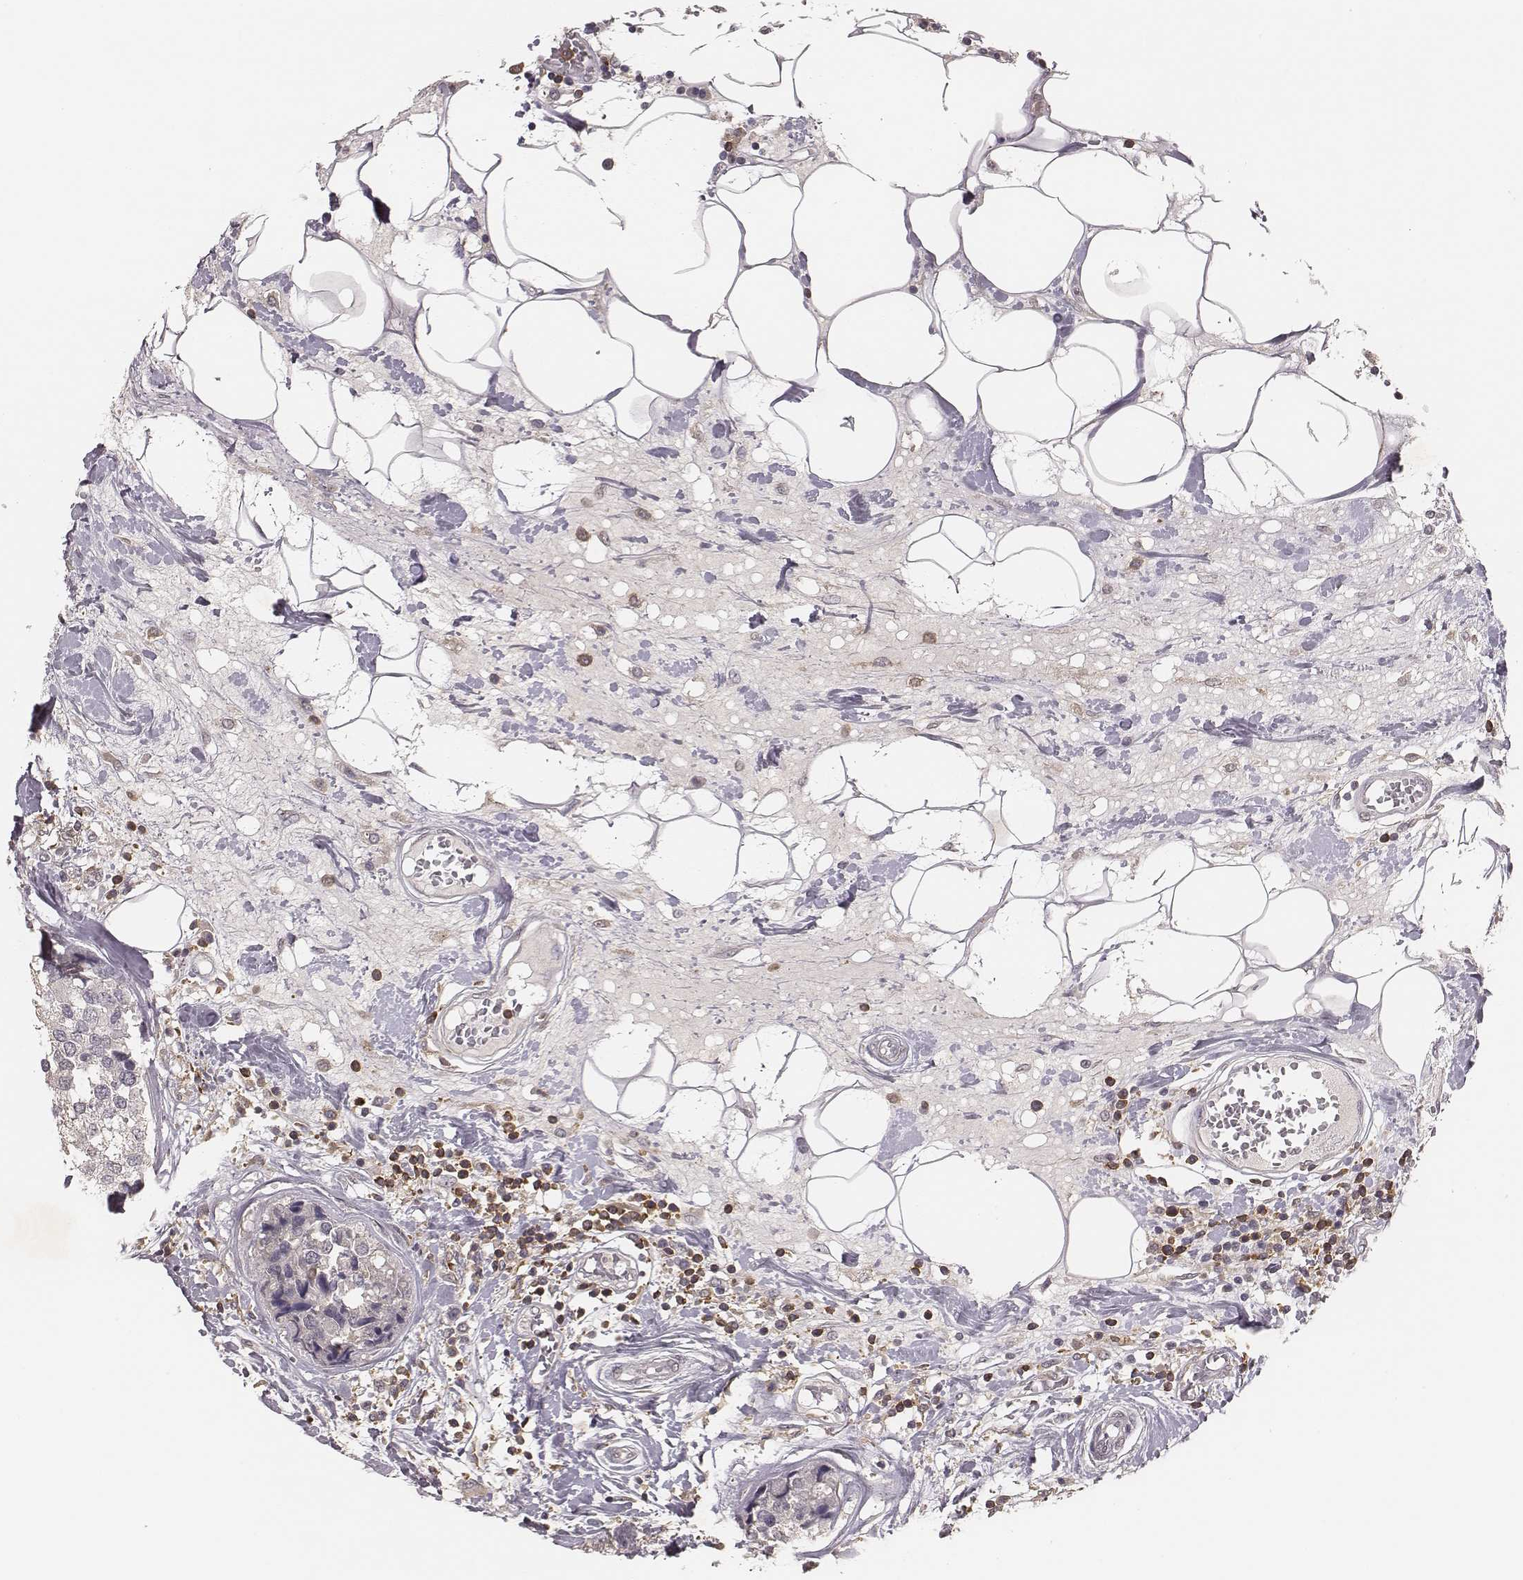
{"staining": {"intensity": "negative", "quantity": "none", "location": "none"}, "tissue": "breast cancer", "cell_type": "Tumor cells", "image_type": "cancer", "snomed": [{"axis": "morphology", "description": "Lobular carcinoma"}, {"axis": "topography", "description": "Breast"}], "caption": "This is a micrograph of IHC staining of breast lobular carcinoma, which shows no expression in tumor cells.", "gene": "PILRA", "patient": {"sex": "female", "age": 59}}